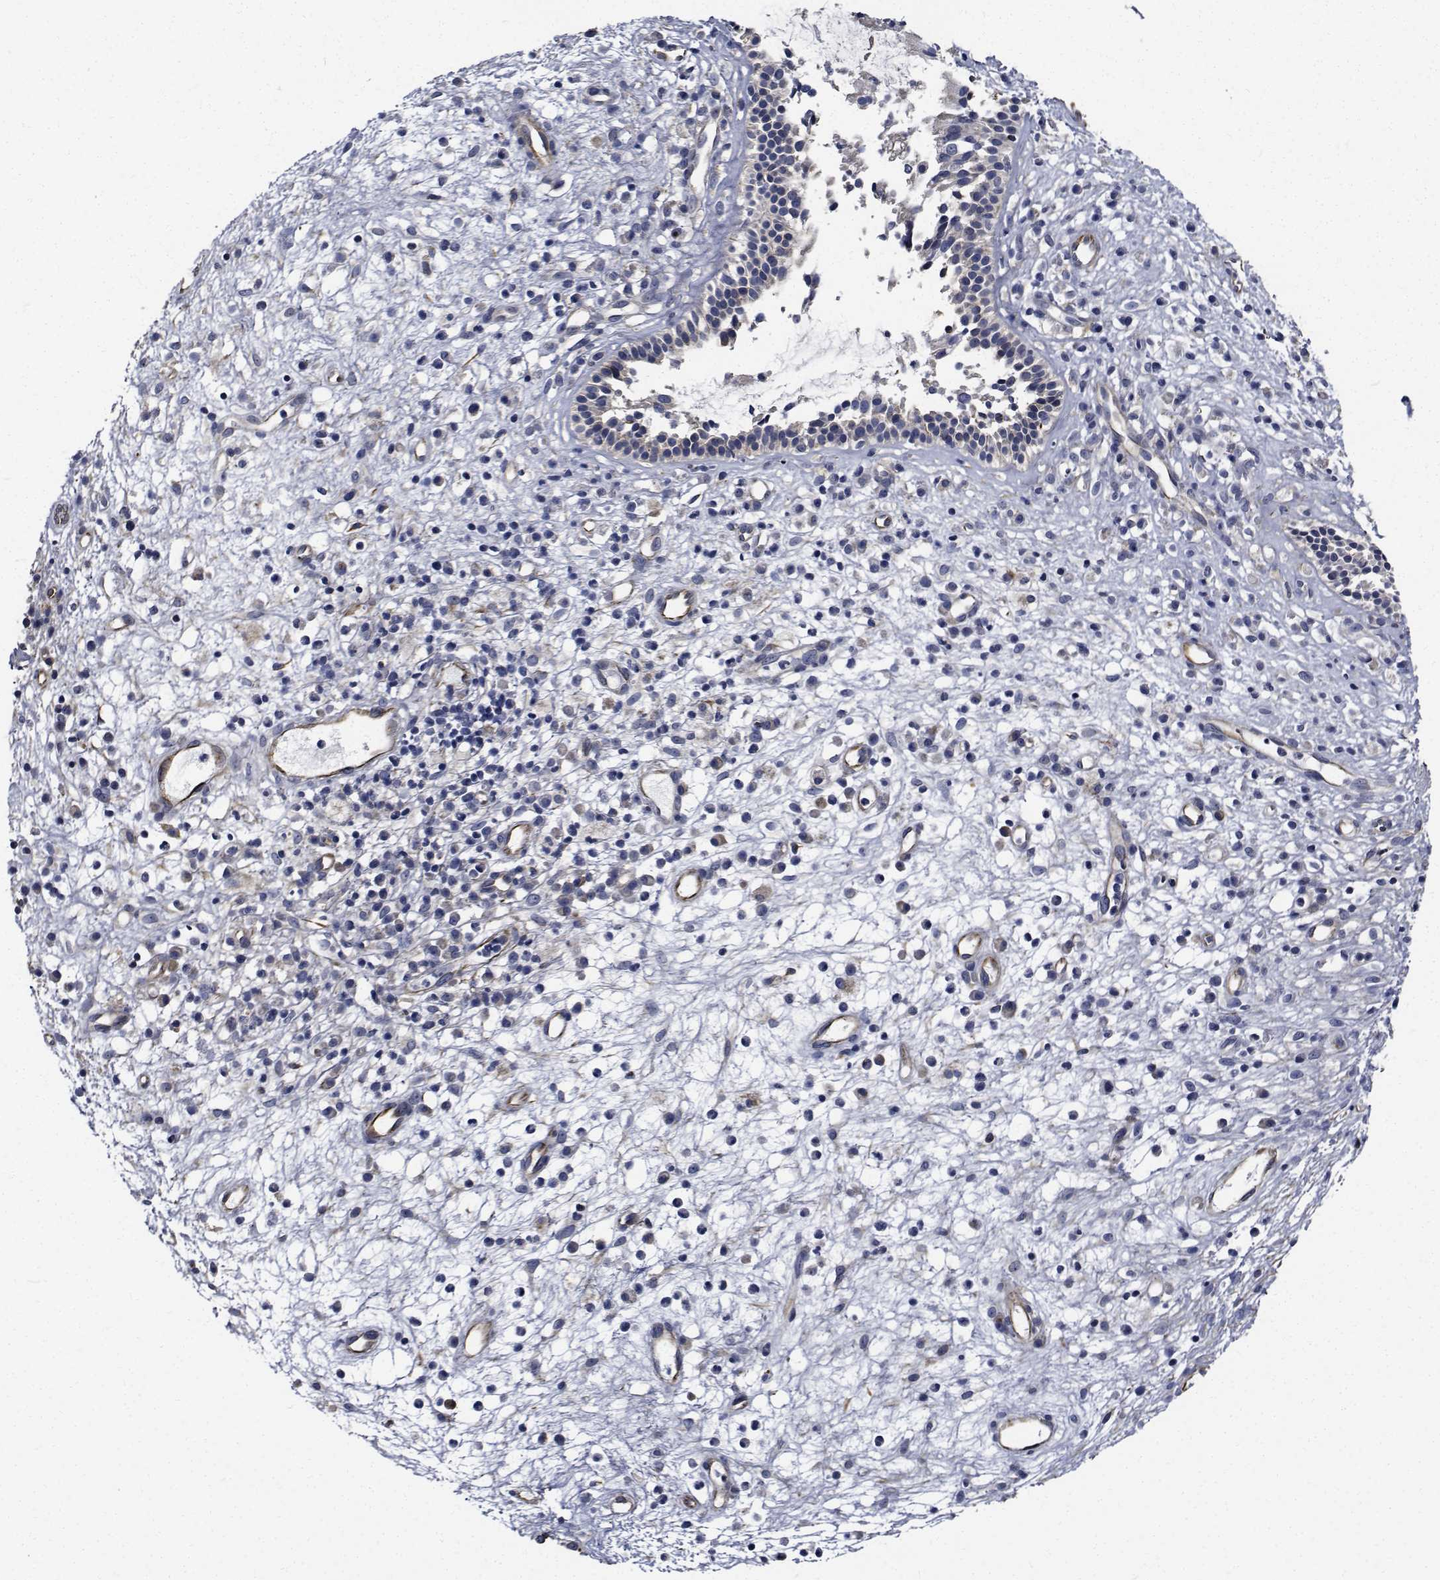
{"staining": {"intensity": "negative", "quantity": "none", "location": "none"}, "tissue": "nasopharynx", "cell_type": "Respiratory epithelial cells", "image_type": "normal", "snomed": [{"axis": "morphology", "description": "Normal tissue, NOS"}, {"axis": "topography", "description": "Nasopharynx"}], "caption": "The image displays no staining of respiratory epithelial cells in normal nasopharynx. Nuclei are stained in blue.", "gene": "TTBK1", "patient": {"sex": "male", "age": 77}}